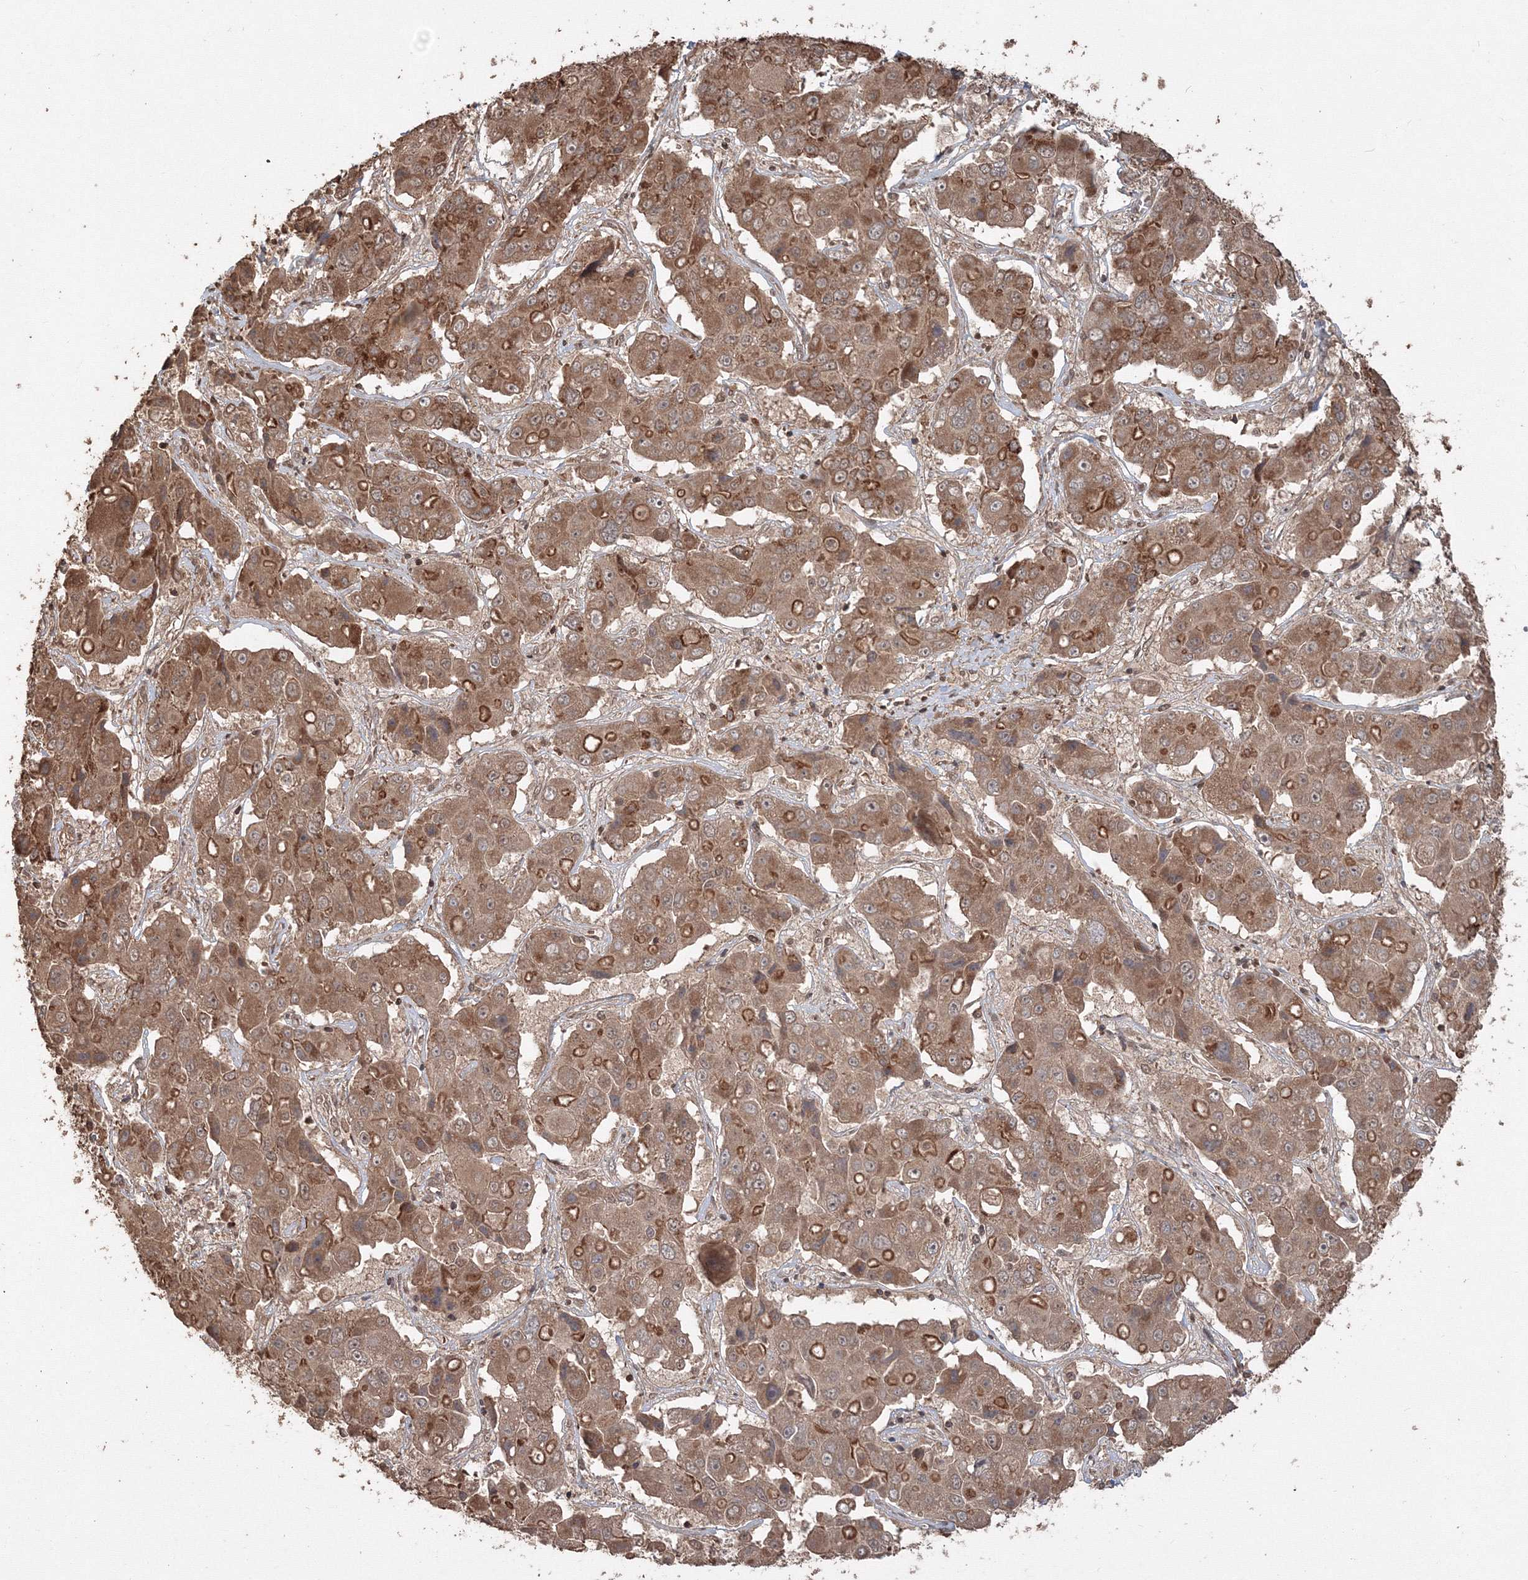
{"staining": {"intensity": "moderate", "quantity": ">75%", "location": "cytoplasmic/membranous"}, "tissue": "liver cancer", "cell_type": "Tumor cells", "image_type": "cancer", "snomed": [{"axis": "morphology", "description": "Cholangiocarcinoma"}, {"axis": "topography", "description": "Liver"}], "caption": "Protein analysis of liver cancer tissue exhibits moderate cytoplasmic/membranous staining in approximately >75% of tumor cells.", "gene": "CCDC122", "patient": {"sex": "male", "age": 67}}